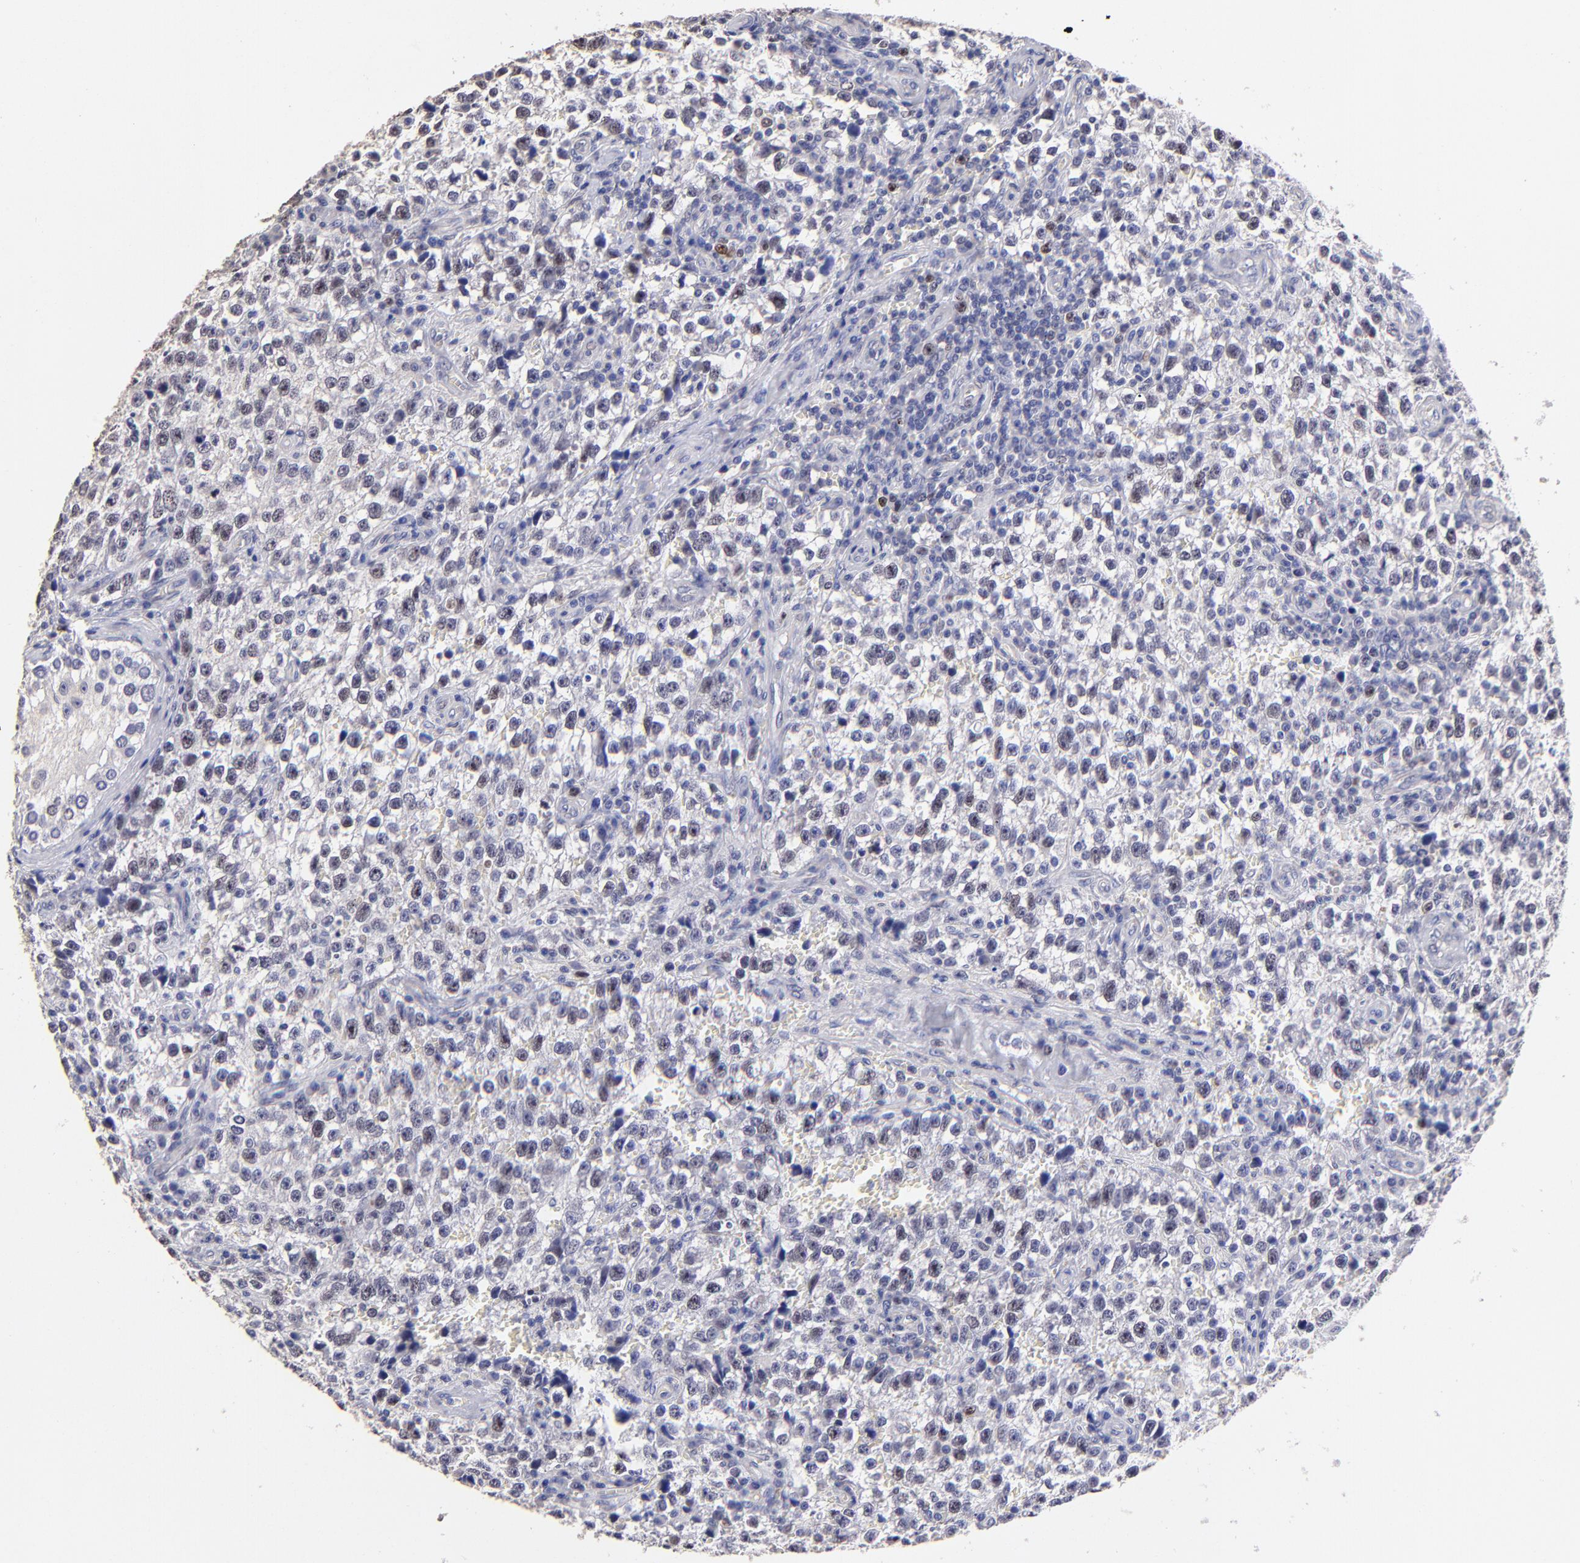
{"staining": {"intensity": "weak", "quantity": "<25%", "location": "nuclear"}, "tissue": "testis cancer", "cell_type": "Tumor cells", "image_type": "cancer", "snomed": [{"axis": "morphology", "description": "Seminoma, NOS"}, {"axis": "topography", "description": "Testis"}], "caption": "Tumor cells show no significant protein staining in testis seminoma.", "gene": "DNMT1", "patient": {"sex": "male", "age": 38}}